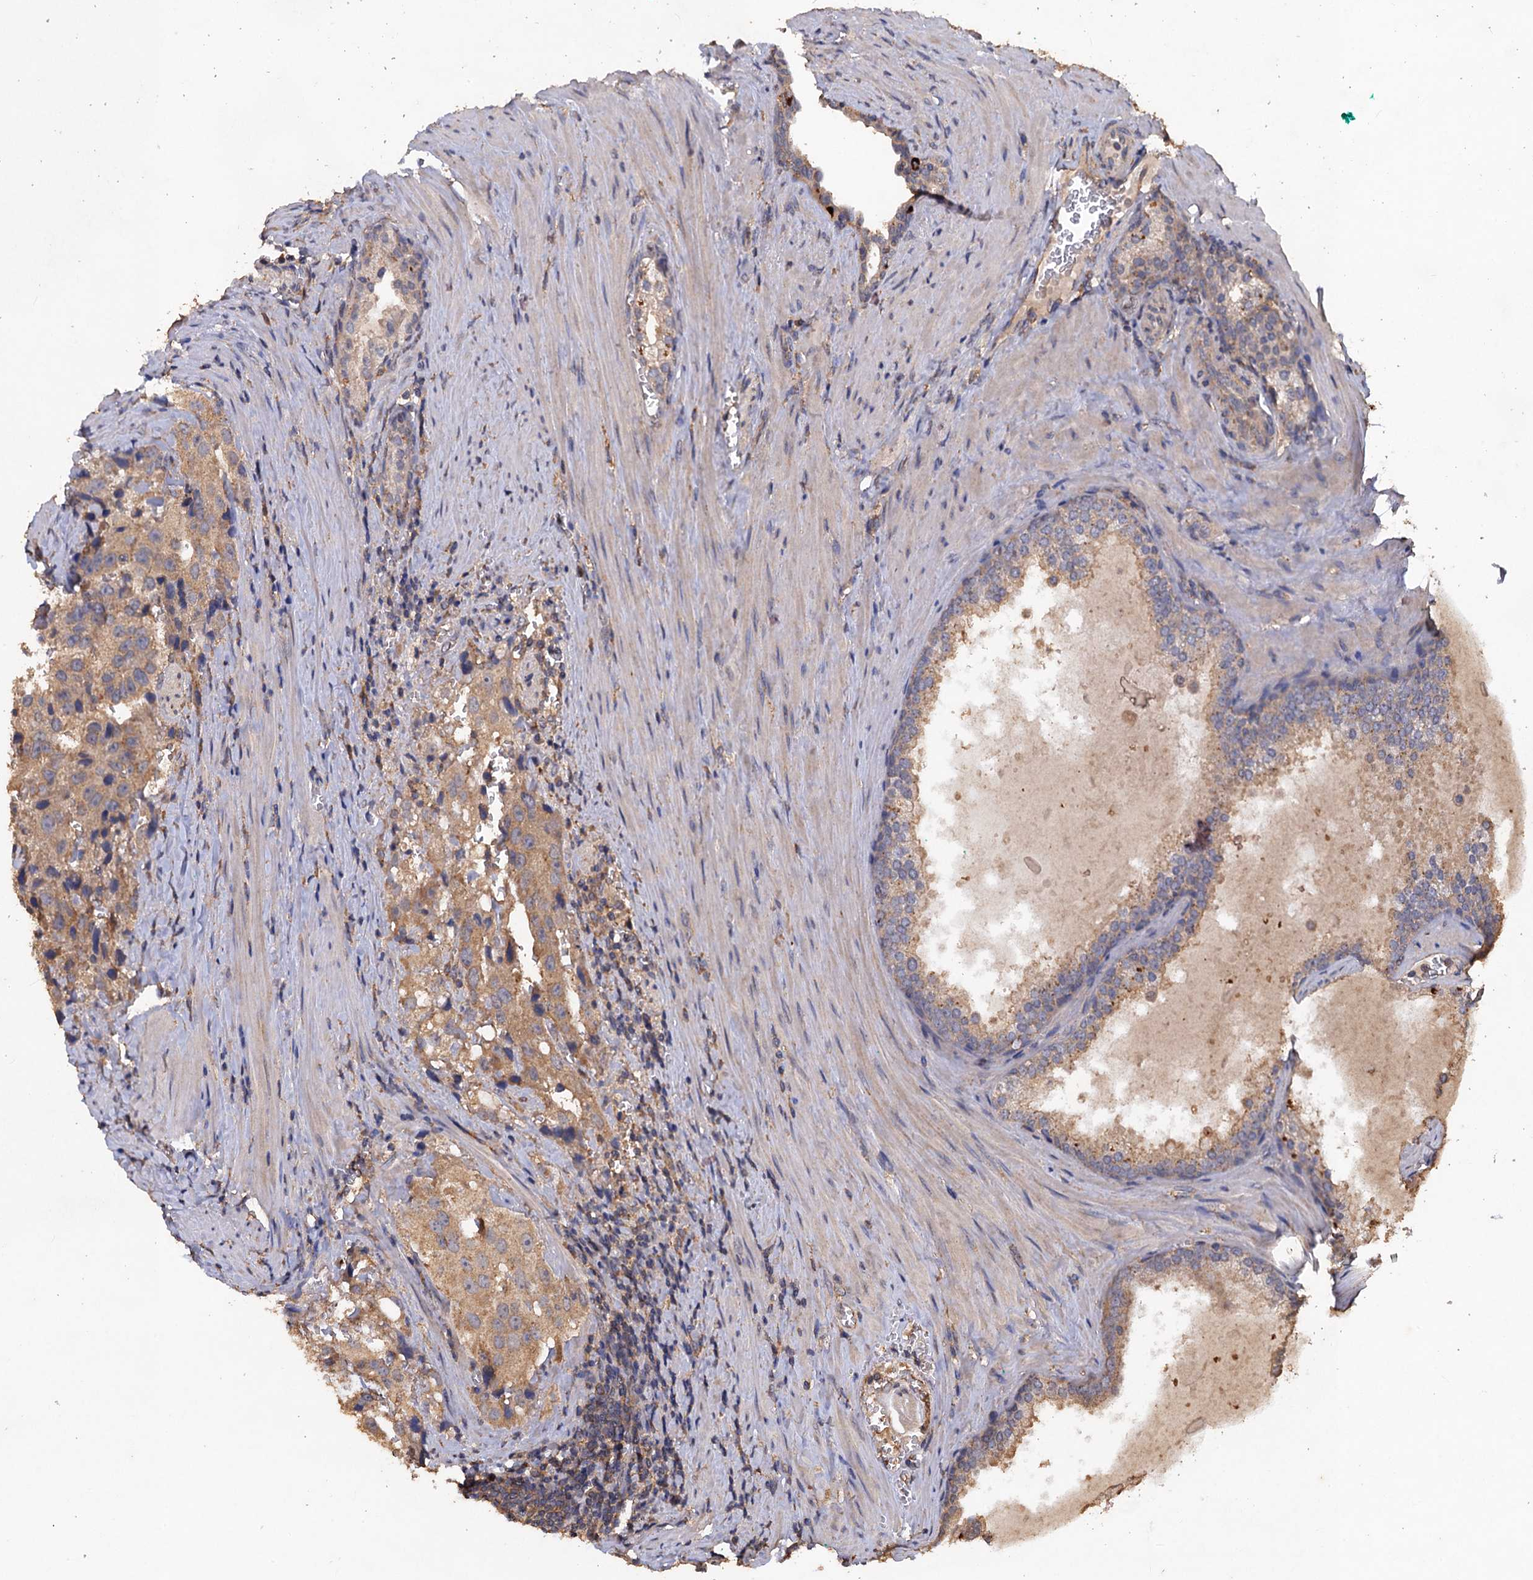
{"staining": {"intensity": "weak", "quantity": ">75%", "location": "cytoplasmic/membranous"}, "tissue": "prostate cancer", "cell_type": "Tumor cells", "image_type": "cancer", "snomed": [{"axis": "morphology", "description": "Adenocarcinoma, High grade"}, {"axis": "topography", "description": "Prostate"}], "caption": "Human adenocarcinoma (high-grade) (prostate) stained with a protein marker shows weak staining in tumor cells.", "gene": "SCUBE3", "patient": {"sex": "male", "age": 68}}